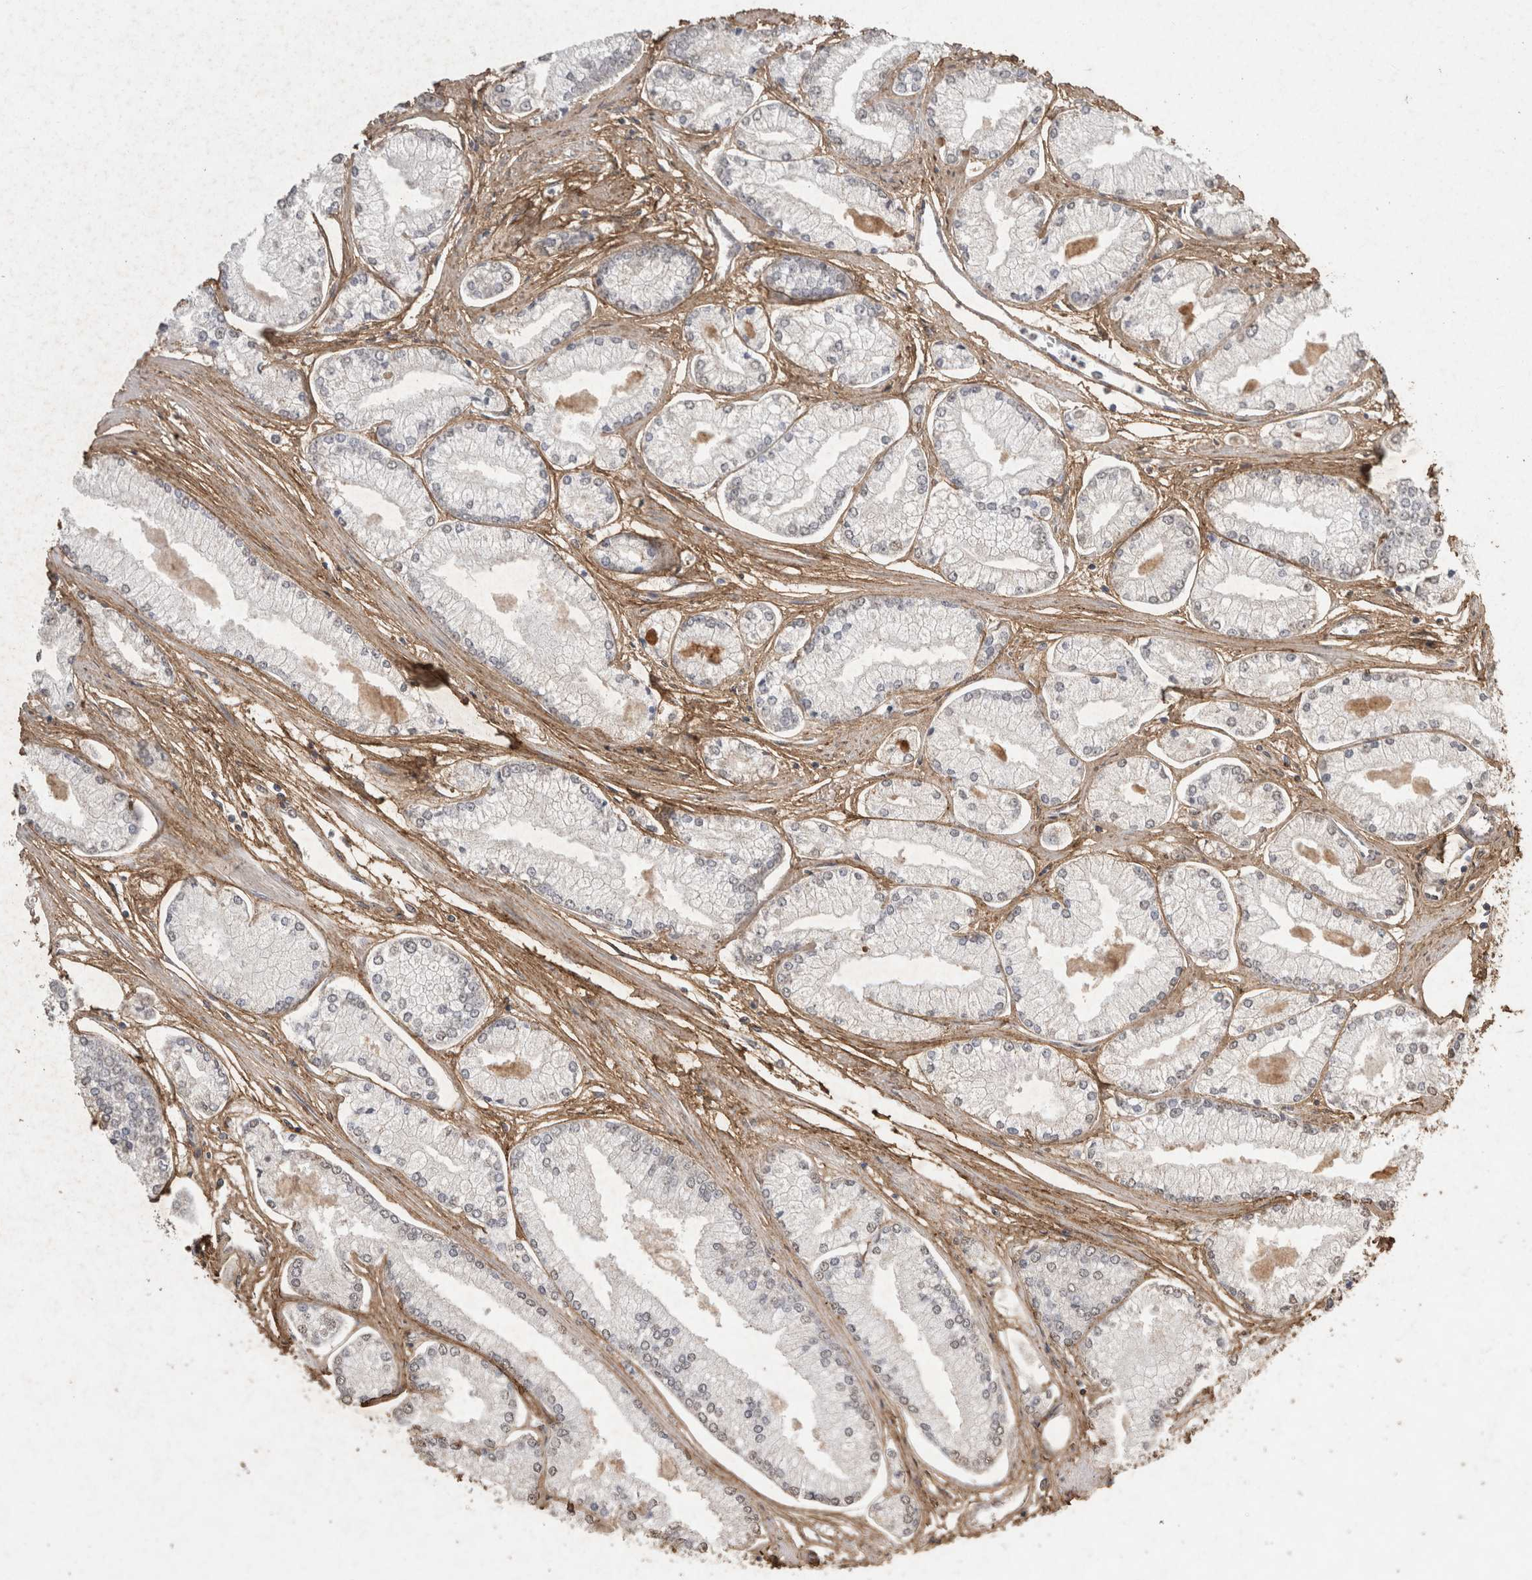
{"staining": {"intensity": "negative", "quantity": "none", "location": "none"}, "tissue": "prostate cancer", "cell_type": "Tumor cells", "image_type": "cancer", "snomed": [{"axis": "morphology", "description": "Adenocarcinoma, Low grade"}, {"axis": "topography", "description": "Prostate"}], "caption": "A histopathology image of prostate cancer stained for a protein shows no brown staining in tumor cells. Nuclei are stained in blue.", "gene": "C1QTNF5", "patient": {"sex": "male", "age": 52}}